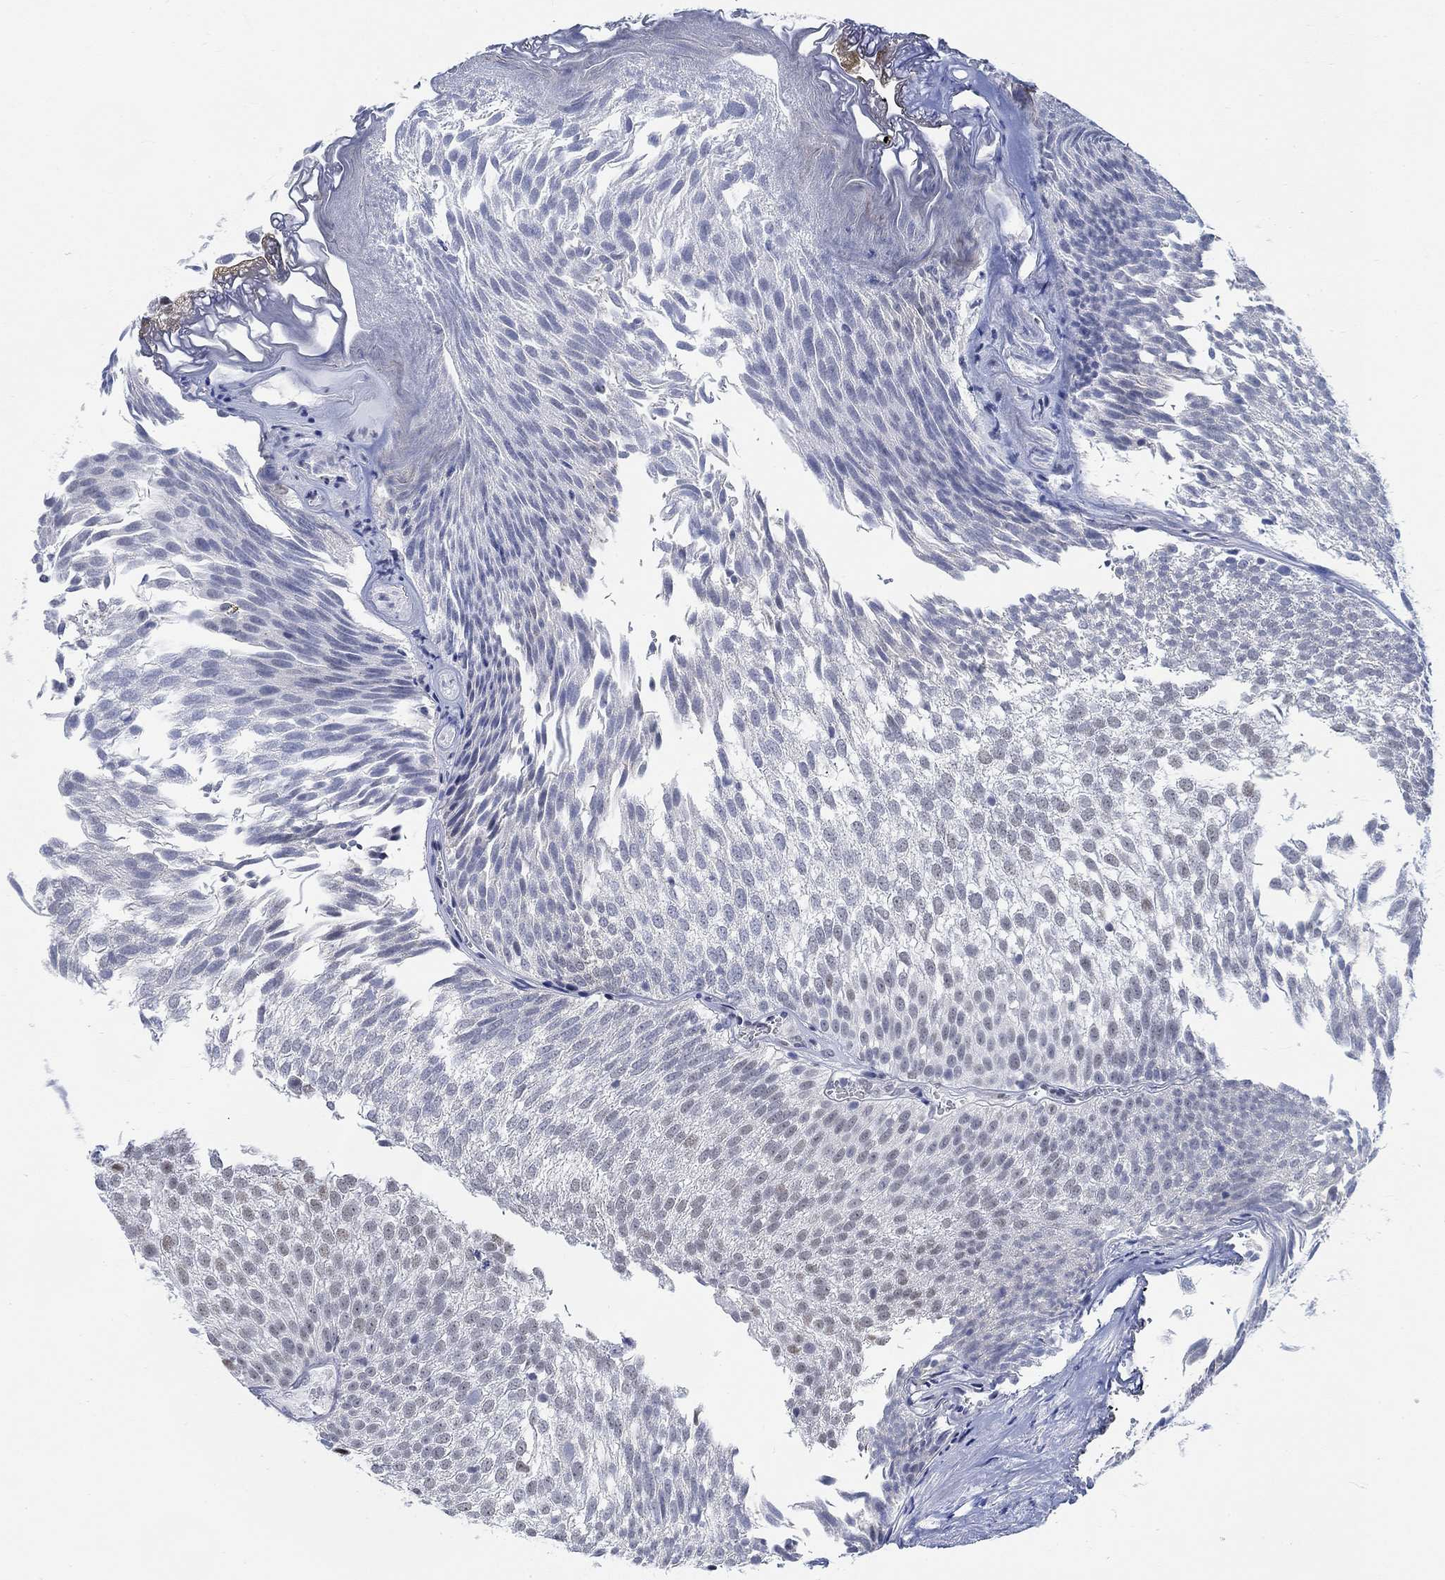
{"staining": {"intensity": "negative", "quantity": "none", "location": "none"}, "tissue": "urothelial cancer", "cell_type": "Tumor cells", "image_type": "cancer", "snomed": [{"axis": "morphology", "description": "Urothelial carcinoma, Low grade"}, {"axis": "topography", "description": "Urinary bladder"}], "caption": "Tumor cells show no significant protein expression in urothelial cancer.", "gene": "KCNH8", "patient": {"sex": "male", "age": 52}}